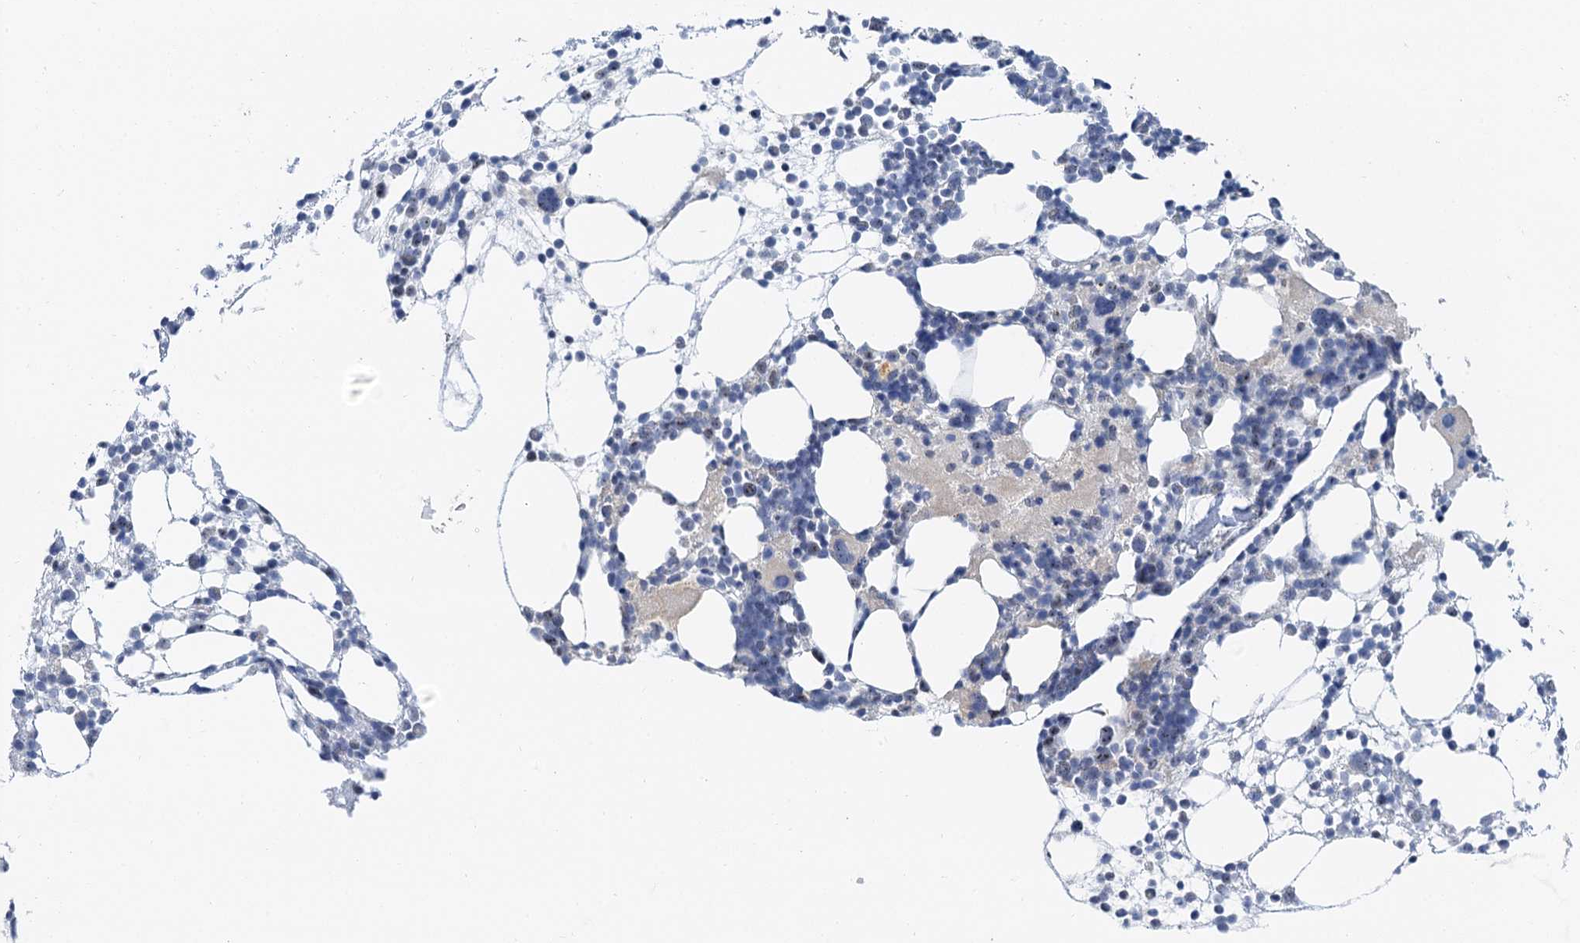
{"staining": {"intensity": "negative", "quantity": "none", "location": "none"}, "tissue": "bone marrow", "cell_type": "Hematopoietic cells", "image_type": "normal", "snomed": [{"axis": "morphology", "description": "Normal tissue, NOS"}, {"axis": "topography", "description": "Bone marrow"}], "caption": "A high-resolution histopathology image shows IHC staining of benign bone marrow, which displays no significant expression in hematopoietic cells. (IHC, brightfield microscopy, high magnification).", "gene": "NOP2", "patient": {"sex": "female", "age": 57}}